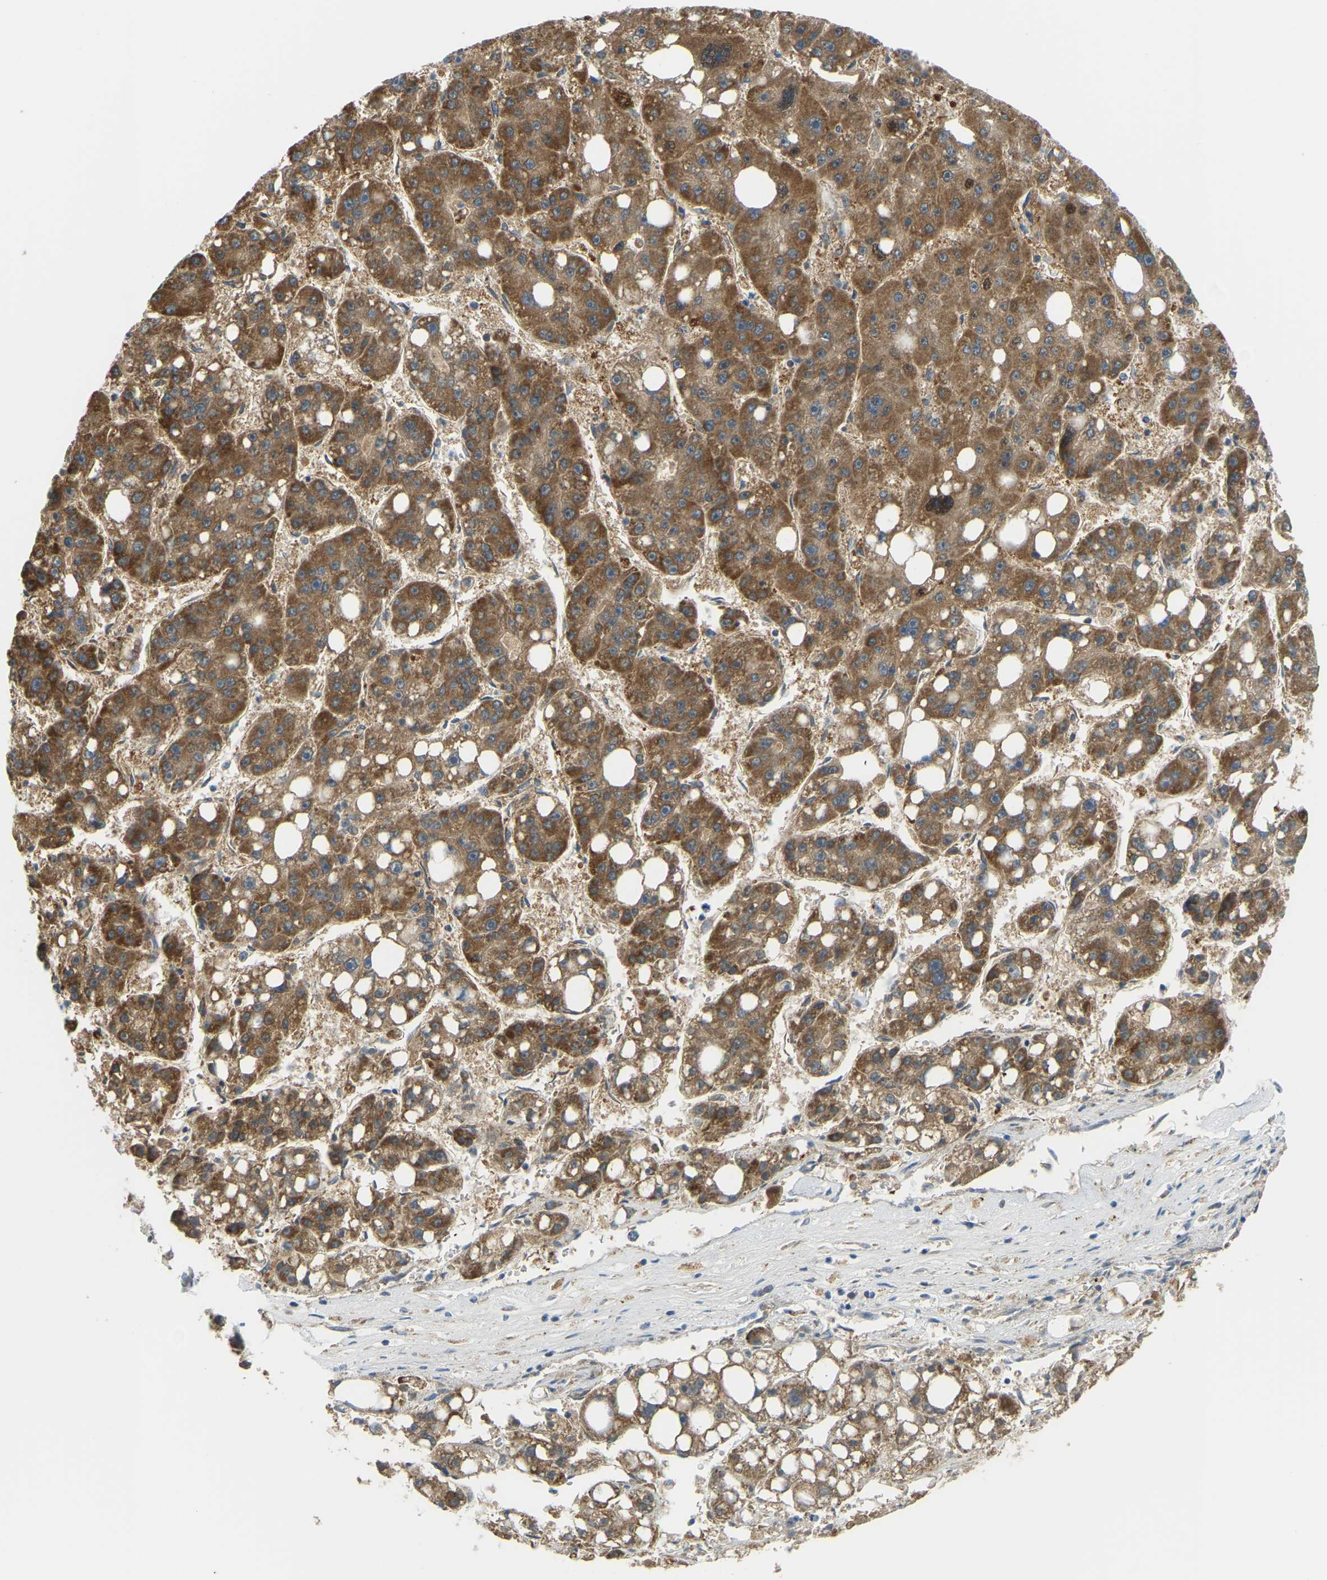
{"staining": {"intensity": "moderate", "quantity": ">75%", "location": "cytoplasmic/membranous"}, "tissue": "liver cancer", "cell_type": "Tumor cells", "image_type": "cancer", "snomed": [{"axis": "morphology", "description": "Carcinoma, Hepatocellular, NOS"}, {"axis": "topography", "description": "Liver"}], "caption": "The photomicrograph shows staining of liver cancer, revealing moderate cytoplasmic/membranous protein staining (brown color) within tumor cells.", "gene": "GDA", "patient": {"sex": "female", "age": 61}}